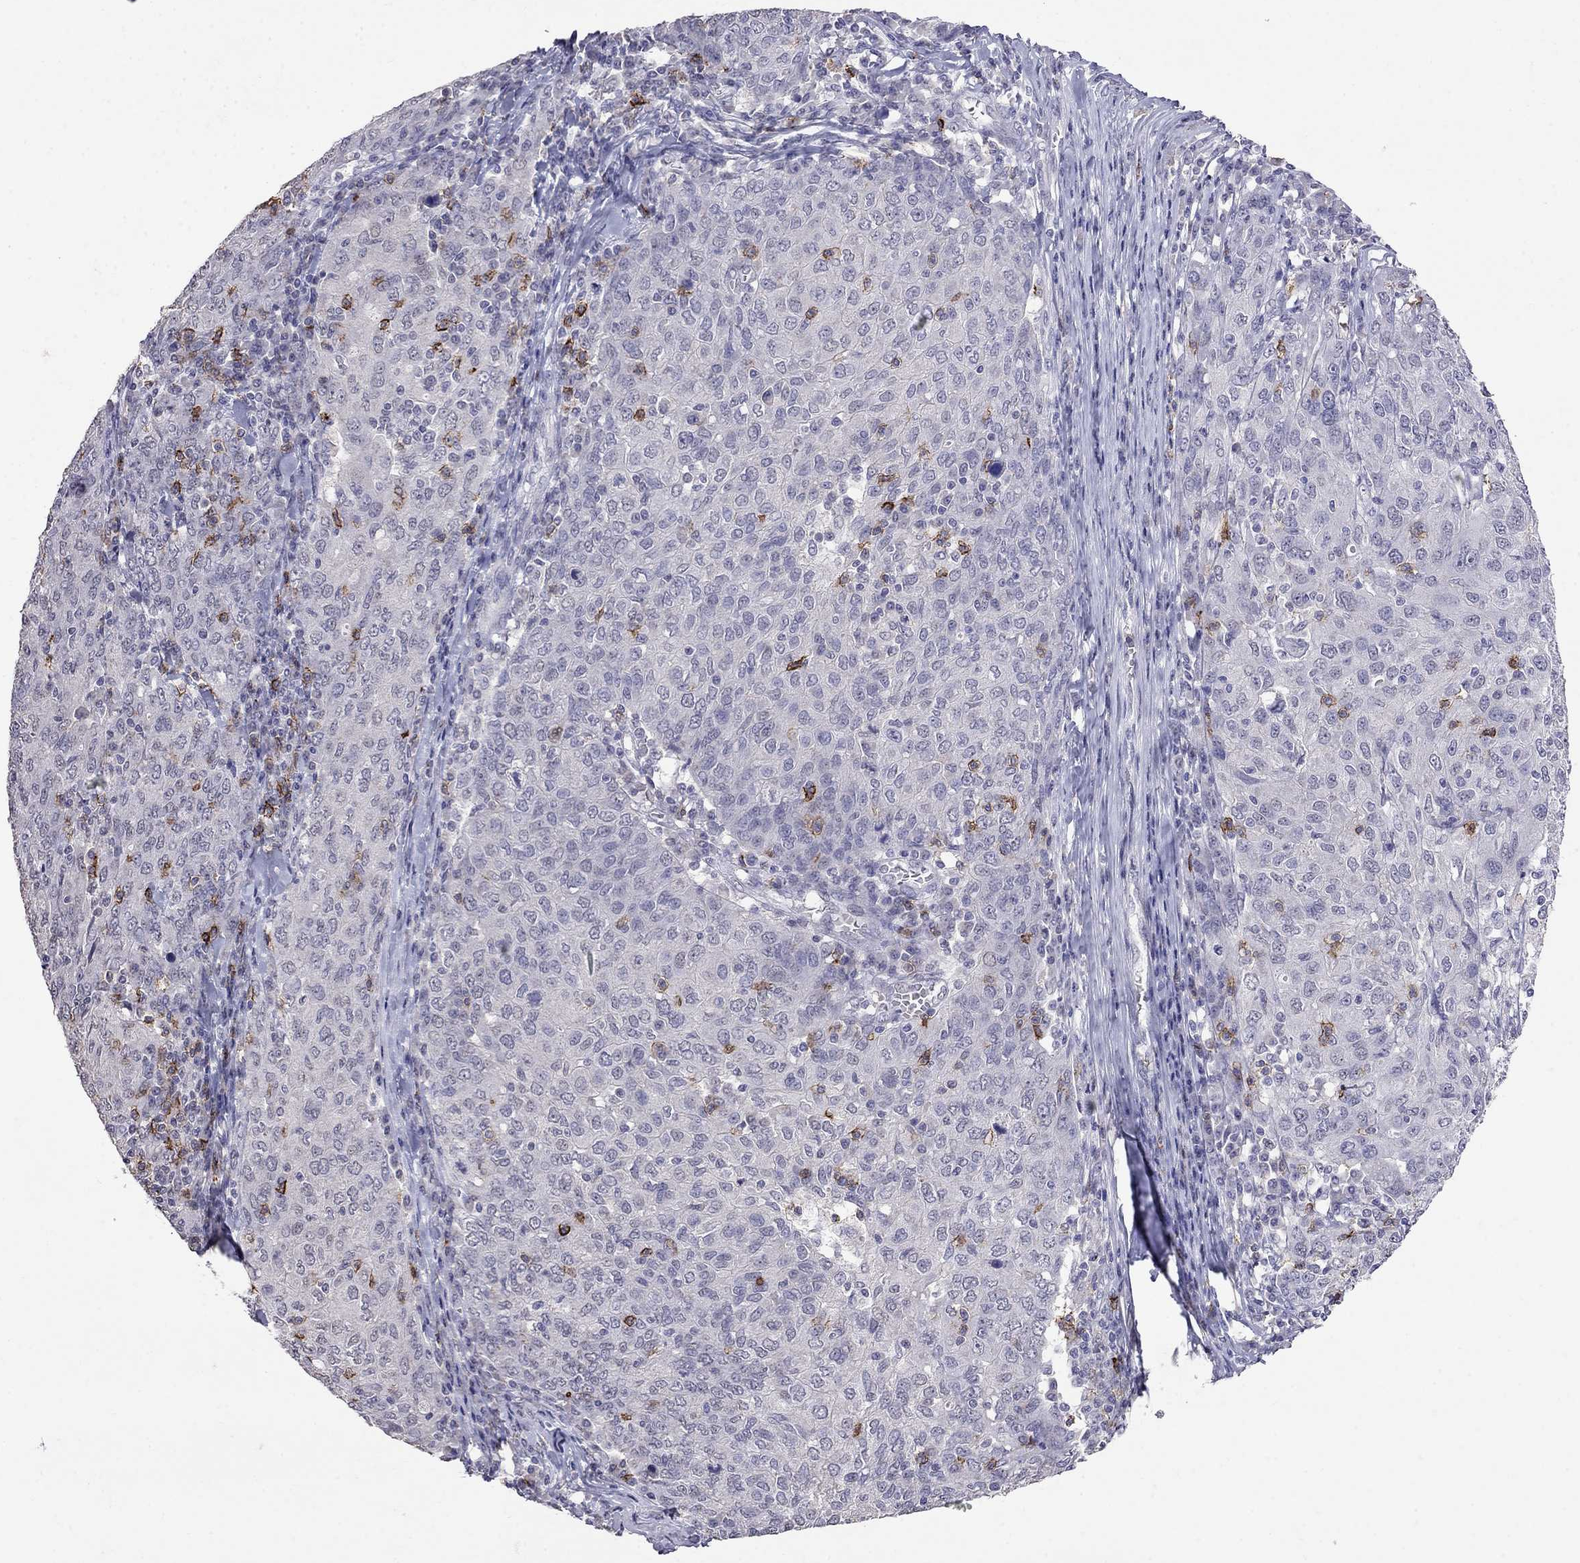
{"staining": {"intensity": "negative", "quantity": "none", "location": "none"}, "tissue": "ovarian cancer", "cell_type": "Tumor cells", "image_type": "cancer", "snomed": [{"axis": "morphology", "description": "Carcinoma, endometroid"}, {"axis": "topography", "description": "Ovary"}], "caption": "Endometroid carcinoma (ovarian) stained for a protein using immunohistochemistry exhibits no staining tumor cells.", "gene": "CD8B", "patient": {"sex": "female", "age": 50}}